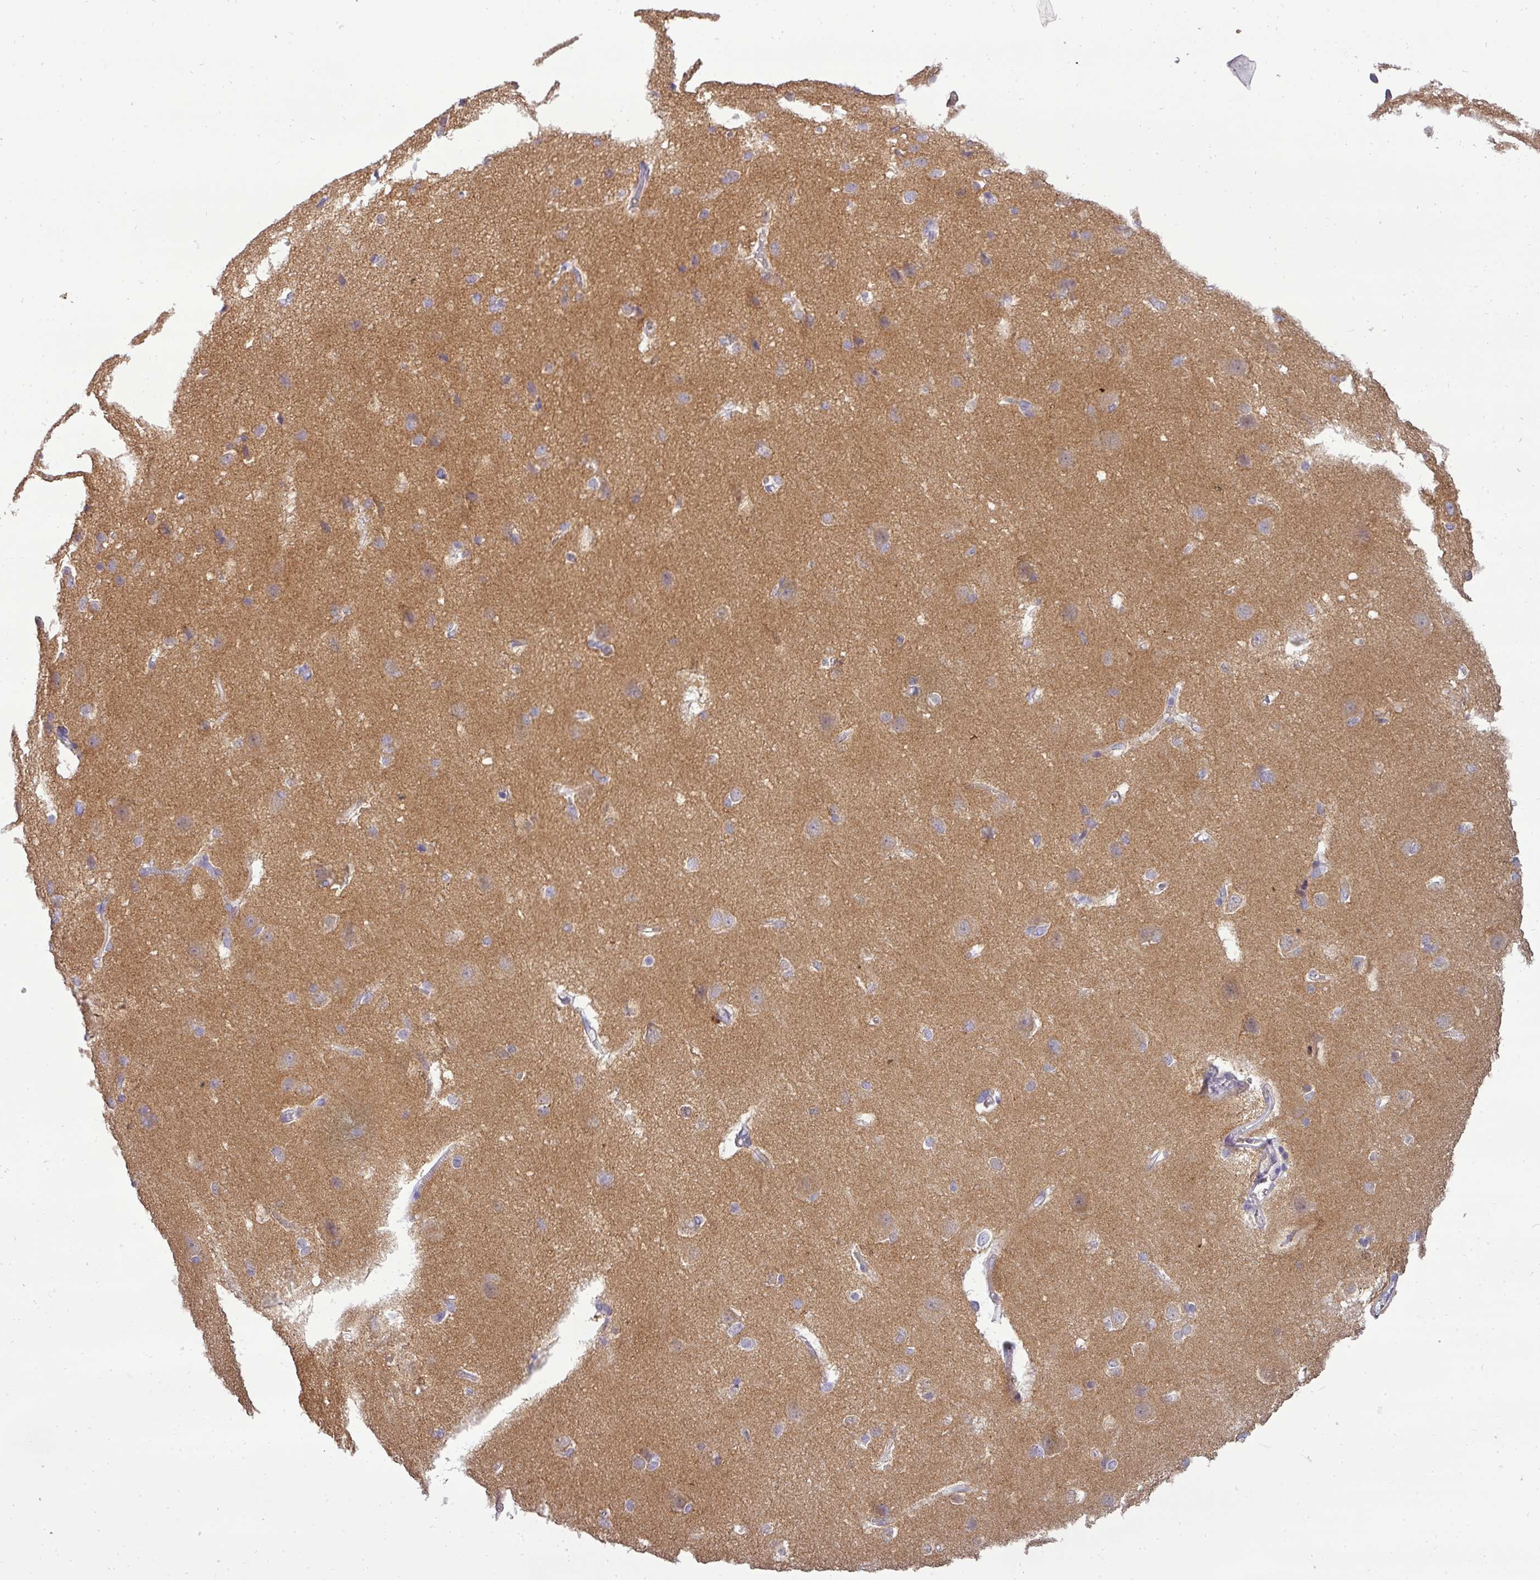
{"staining": {"intensity": "negative", "quantity": "none", "location": "none"}, "tissue": "cerebral cortex", "cell_type": "Endothelial cells", "image_type": "normal", "snomed": [{"axis": "morphology", "description": "Normal tissue, NOS"}, {"axis": "topography", "description": "Cerebral cortex"}], "caption": "IHC histopathology image of unremarkable cerebral cortex stained for a protein (brown), which displays no expression in endothelial cells. (Brightfield microscopy of DAB (3,3'-diaminobenzidine) immunohistochemistry at high magnification).", "gene": "ATP6V1D", "patient": {"sex": "male", "age": 37}}